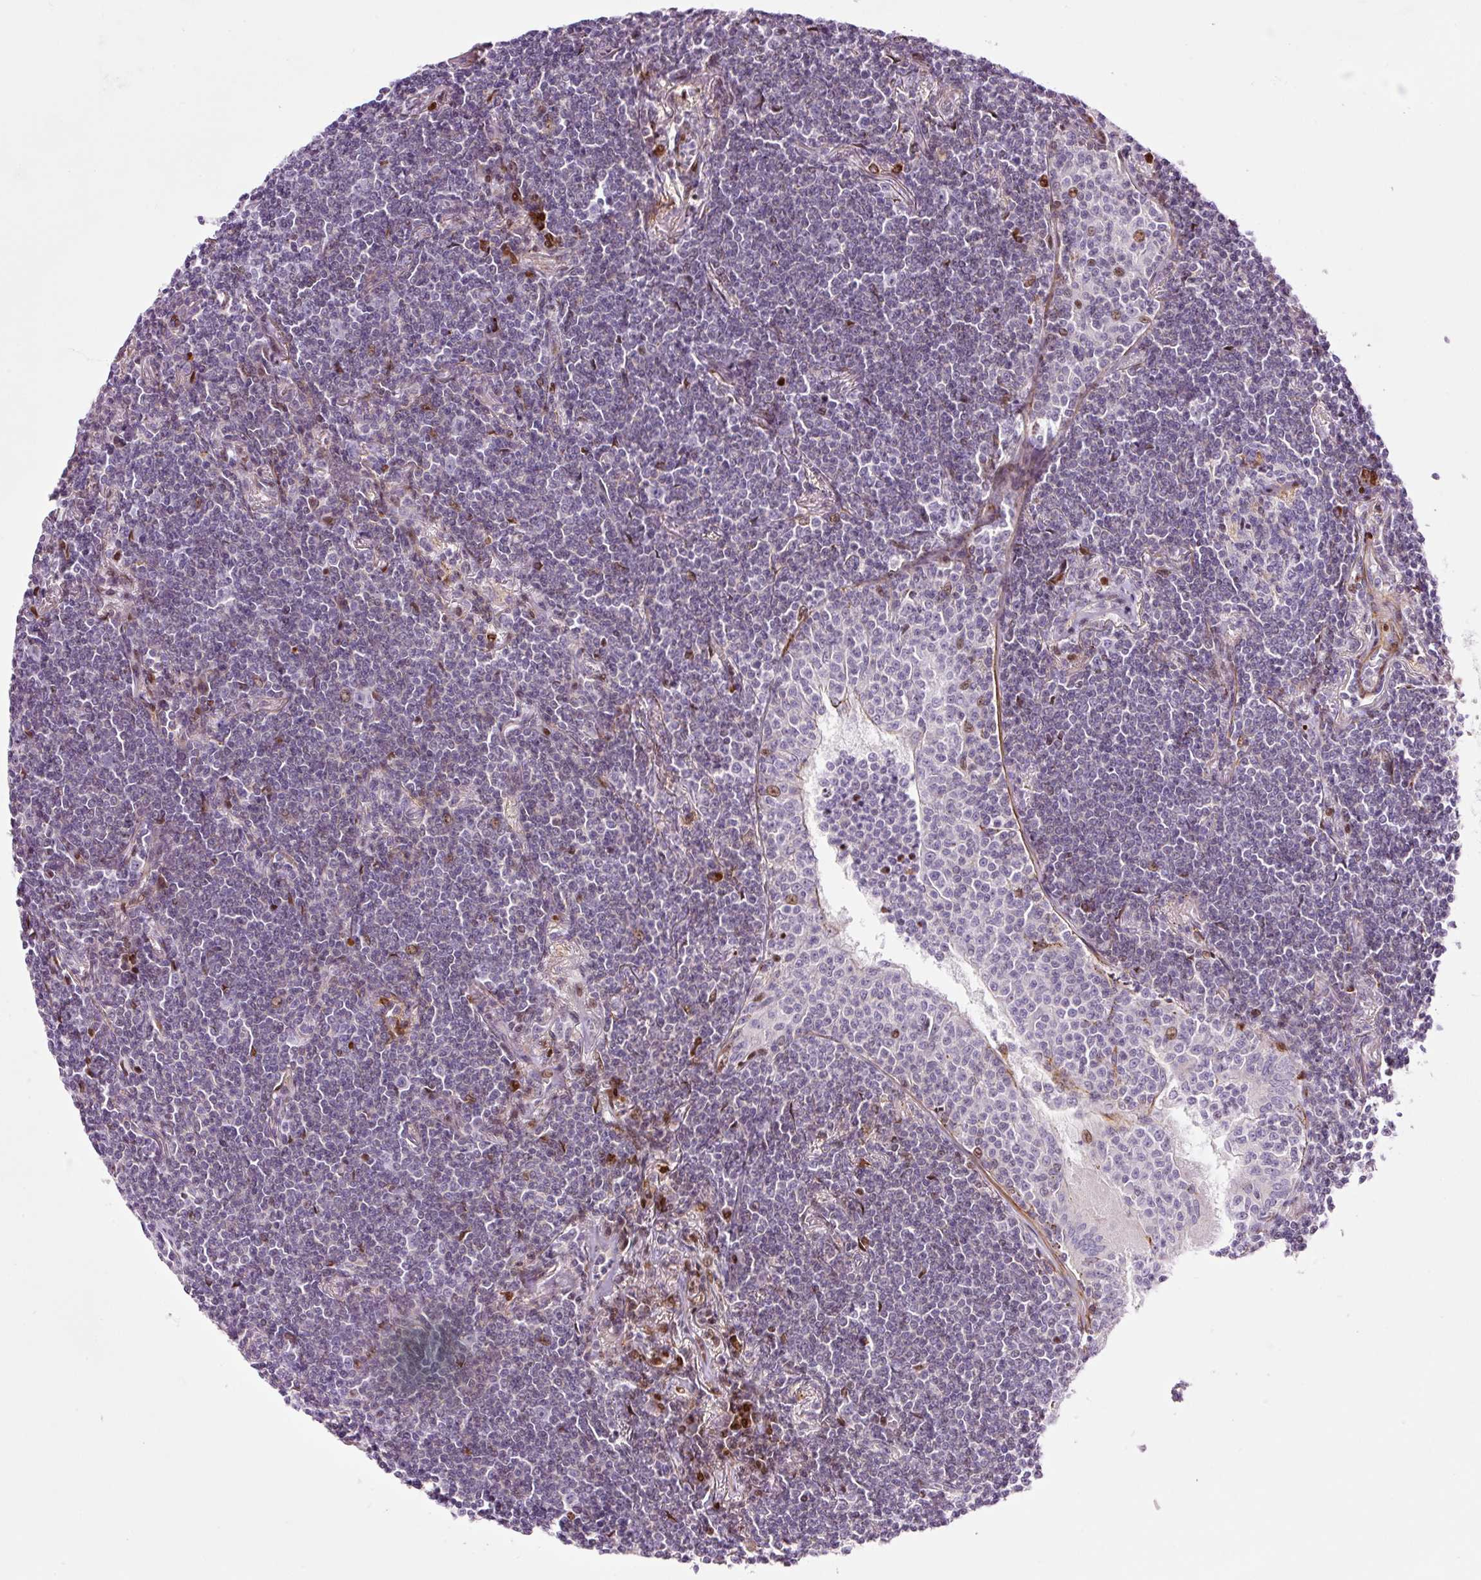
{"staining": {"intensity": "negative", "quantity": "none", "location": "none"}, "tissue": "lymphoma", "cell_type": "Tumor cells", "image_type": "cancer", "snomed": [{"axis": "morphology", "description": "Malignant lymphoma, non-Hodgkin's type, Low grade"}, {"axis": "topography", "description": "Lung"}], "caption": "Tumor cells are negative for brown protein staining in lymphoma.", "gene": "ANKRD20A1", "patient": {"sex": "female", "age": 71}}